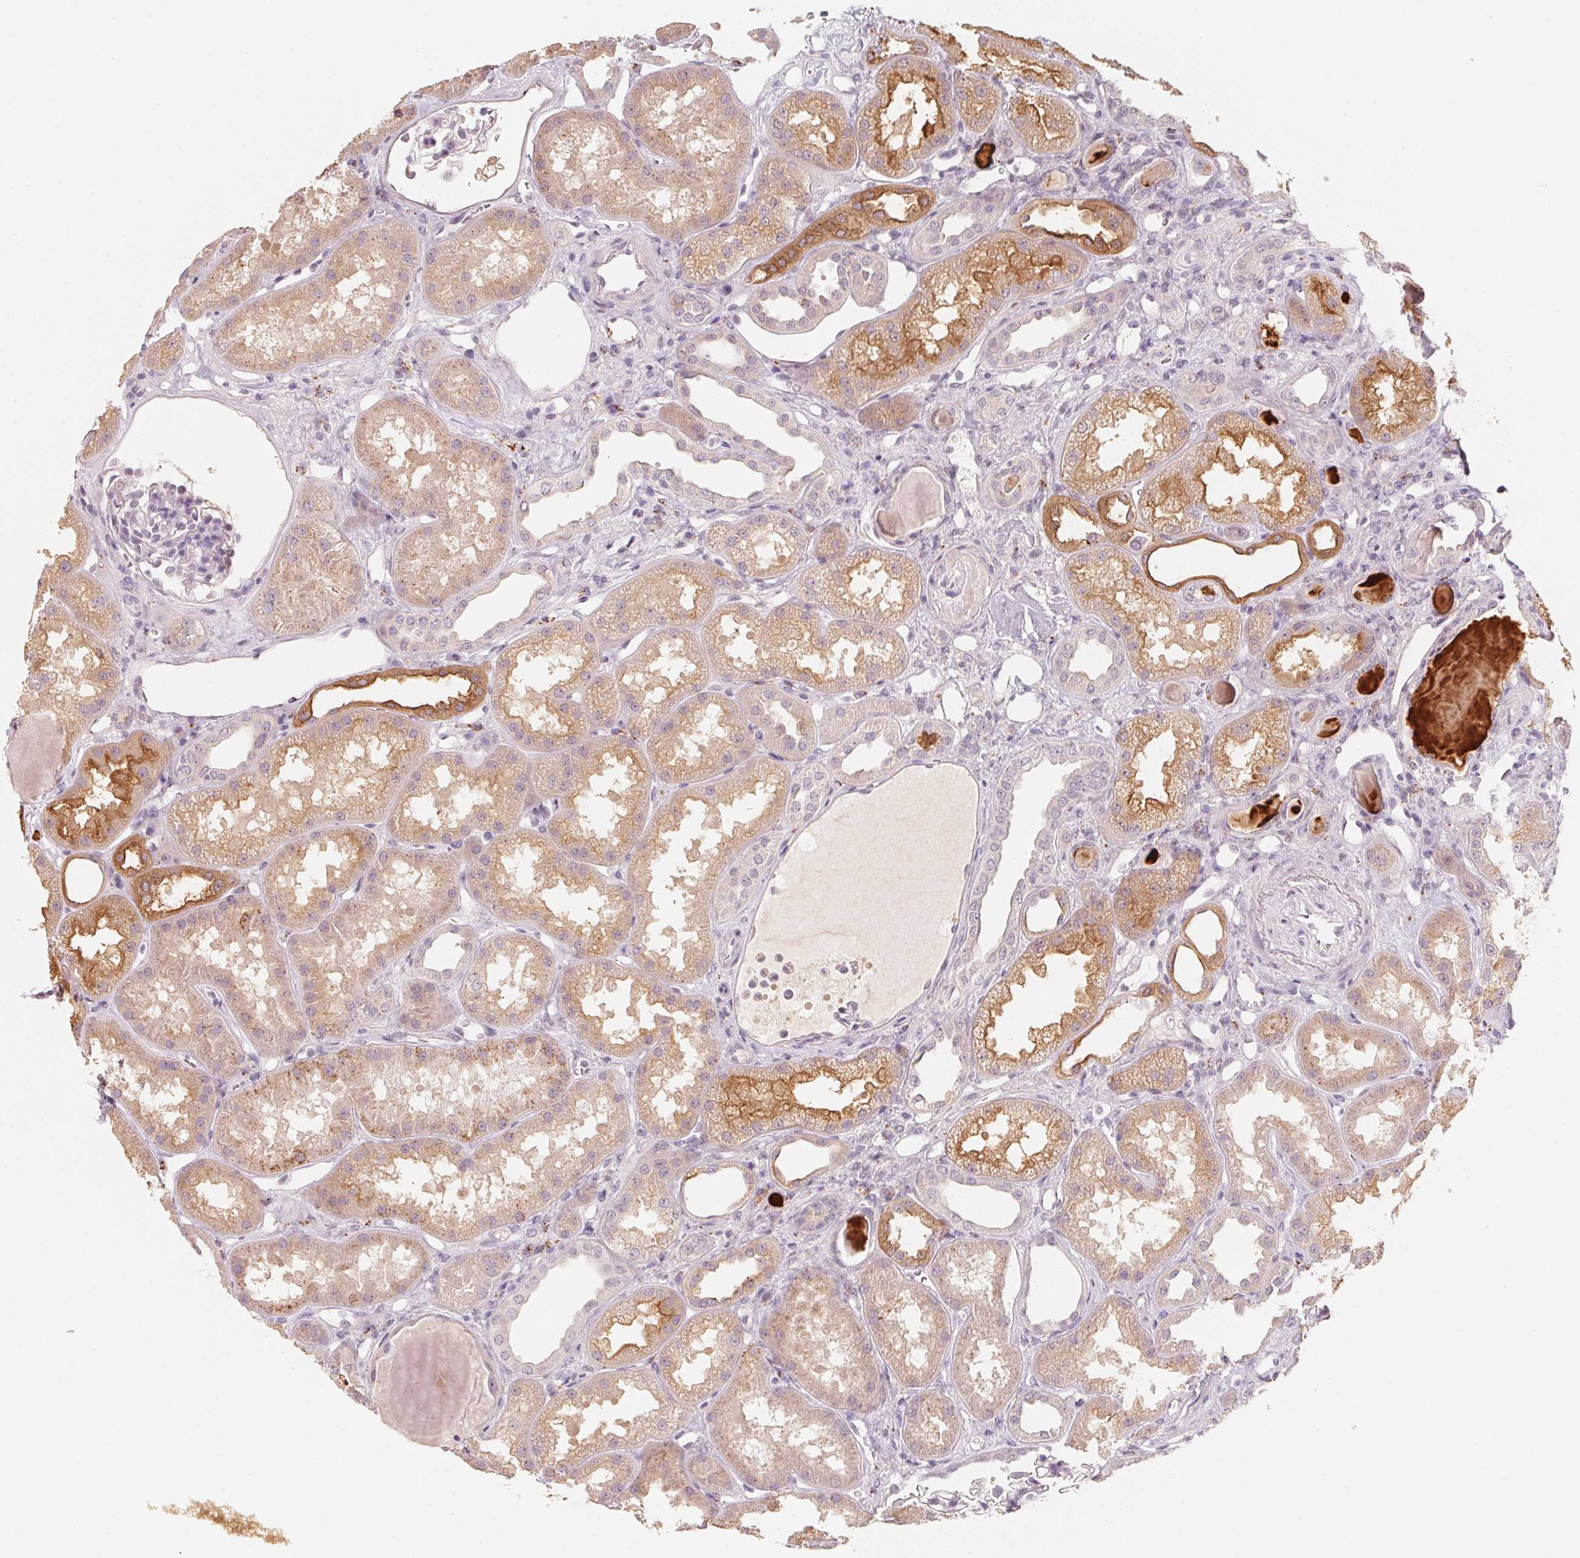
{"staining": {"intensity": "negative", "quantity": "none", "location": "none"}, "tissue": "kidney", "cell_type": "Cells in glomeruli", "image_type": "normal", "snomed": [{"axis": "morphology", "description": "Normal tissue, NOS"}, {"axis": "topography", "description": "Kidney"}], "caption": "This image is of normal kidney stained with IHC to label a protein in brown with the nuclei are counter-stained blue. There is no staining in cells in glomeruli.", "gene": "TREH", "patient": {"sex": "male", "age": 61}}